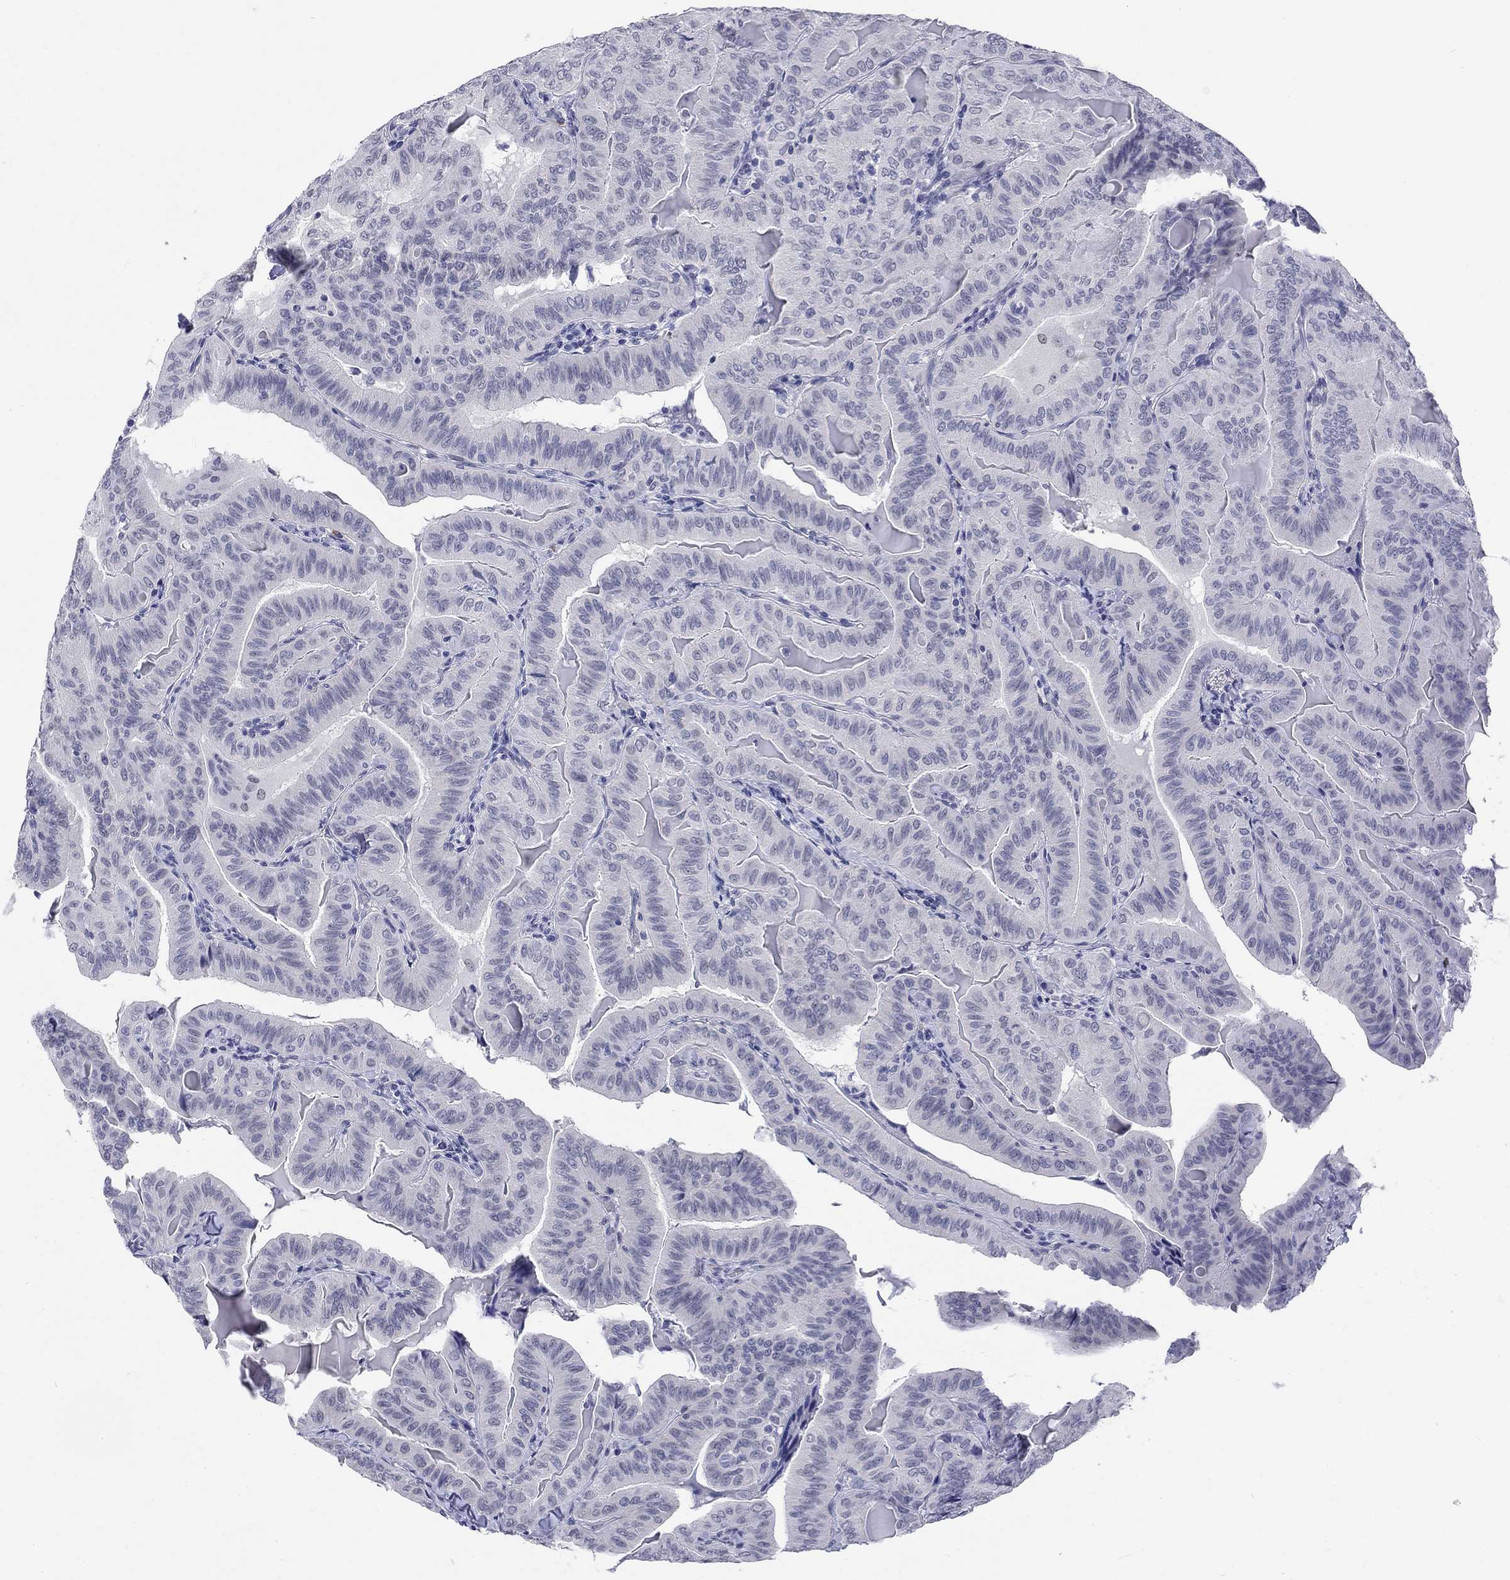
{"staining": {"intensity": "negative", "quantity": "none", "location": "none"}, "tissue": "thyroid cancer", "cell_type": "Tumor cells", "image_type": "cancer", "snomed": [{"axis": "morphology", "description": "Papillary adenocarcinoma, NOS"}, {"axis": "topography", "description": "Thyroid gland"}], "caption": "IHC histopathology image of neoplastic tissue: thyroid cancer stained with DAB (3,3'-diaminobenzidine) displays no significant protein positivity in tumor cells.", "gene": "ECEL1", "patient": {"sex": "female", "age": 68}}